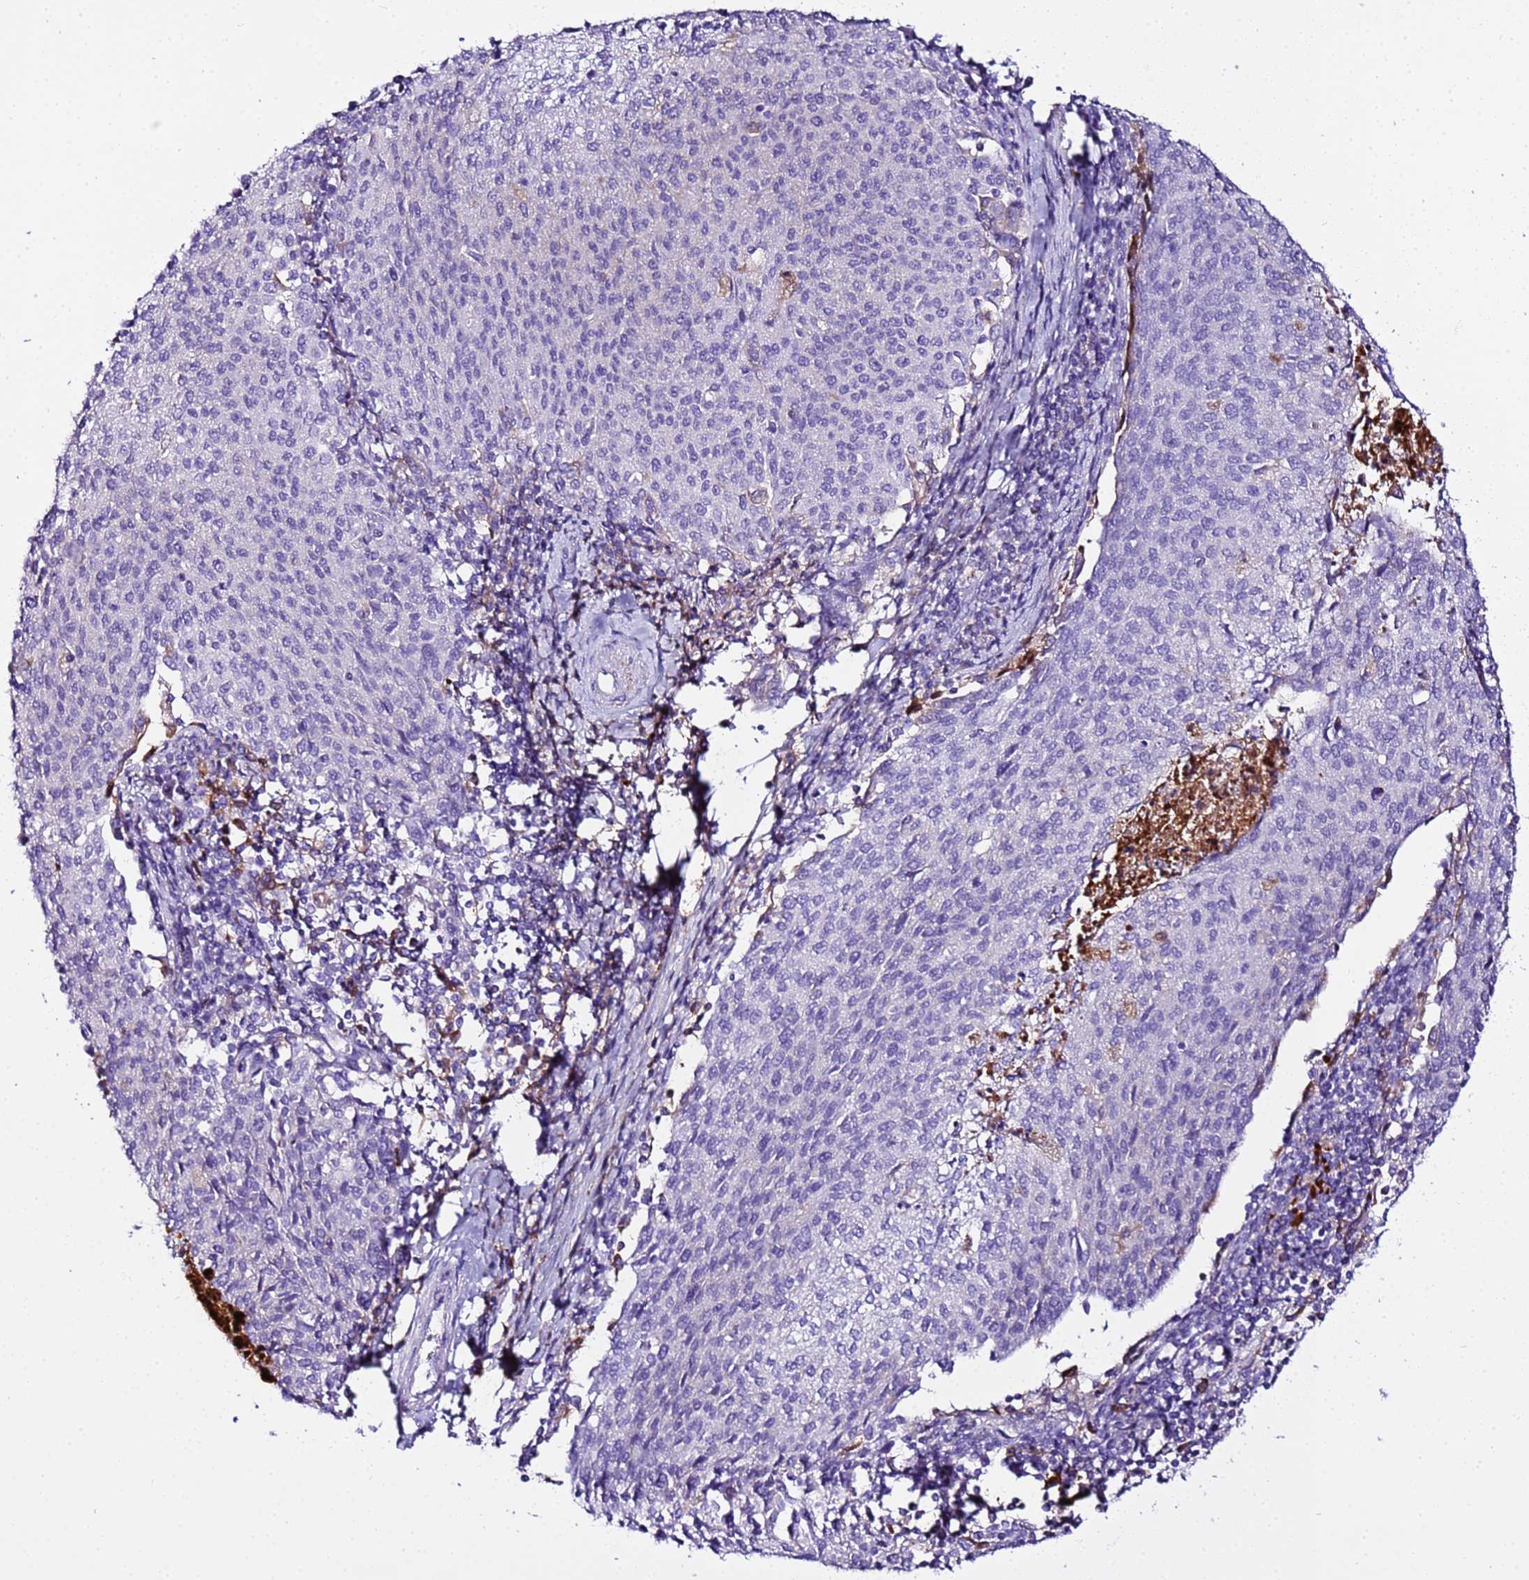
{"staining": {"intensity": "negative", "quantity": "none", "location": "none"}, "tissue": "cervical cancer", "cell_type": "Tumor cells", "image_type": "cancer", "snomed": [{"axis": "morphology", "description": "Squamous cell carcinoma, NOS"}, {"axis": "topography", "description": "Cervix"}], "caption": "Histopathology image shows no significant protein expression in tumor cells of cervical cancer.", "gene": "CFHR2", "patient": {"sex": "female", "age": 46}}